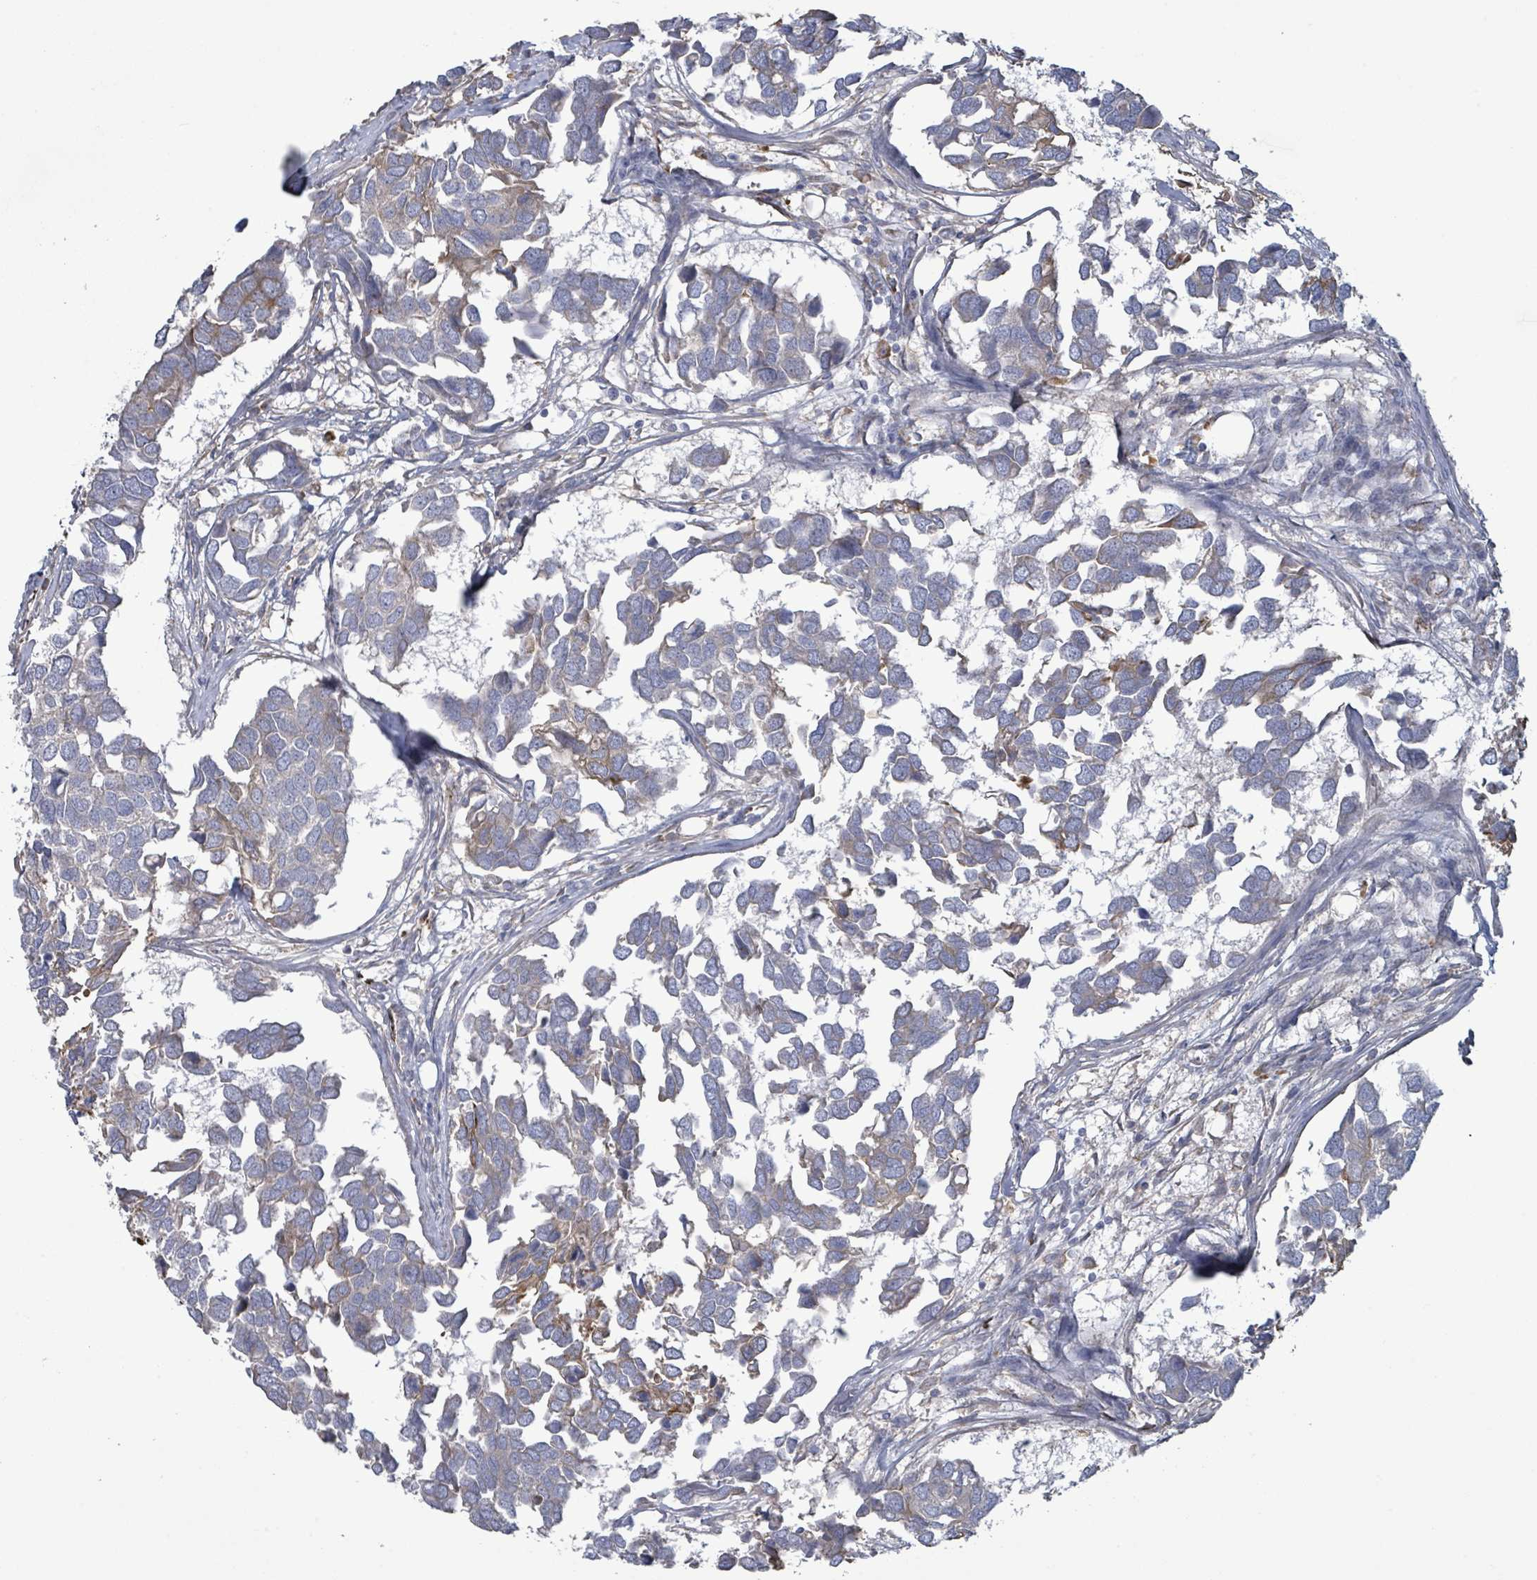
{"staining": {"intensity": "weak", "quantity": "<25%", "location": "cytoplasmic/membranous"}, "tissue": "breast cancer", "cell_type": "Tumor cells", "image_type": "cancer", "snomed": [{"axis": "morphology", "description": "Duct carcinoma"}, {"axis": "topography", "description": "Breast"}], "caption": "DAB immunohistochemical staining of human breast cancer exhibits no significant expression in tumor cells.", "gene": "COL13A1", "patient": {"sex": "female", "age": 83}}